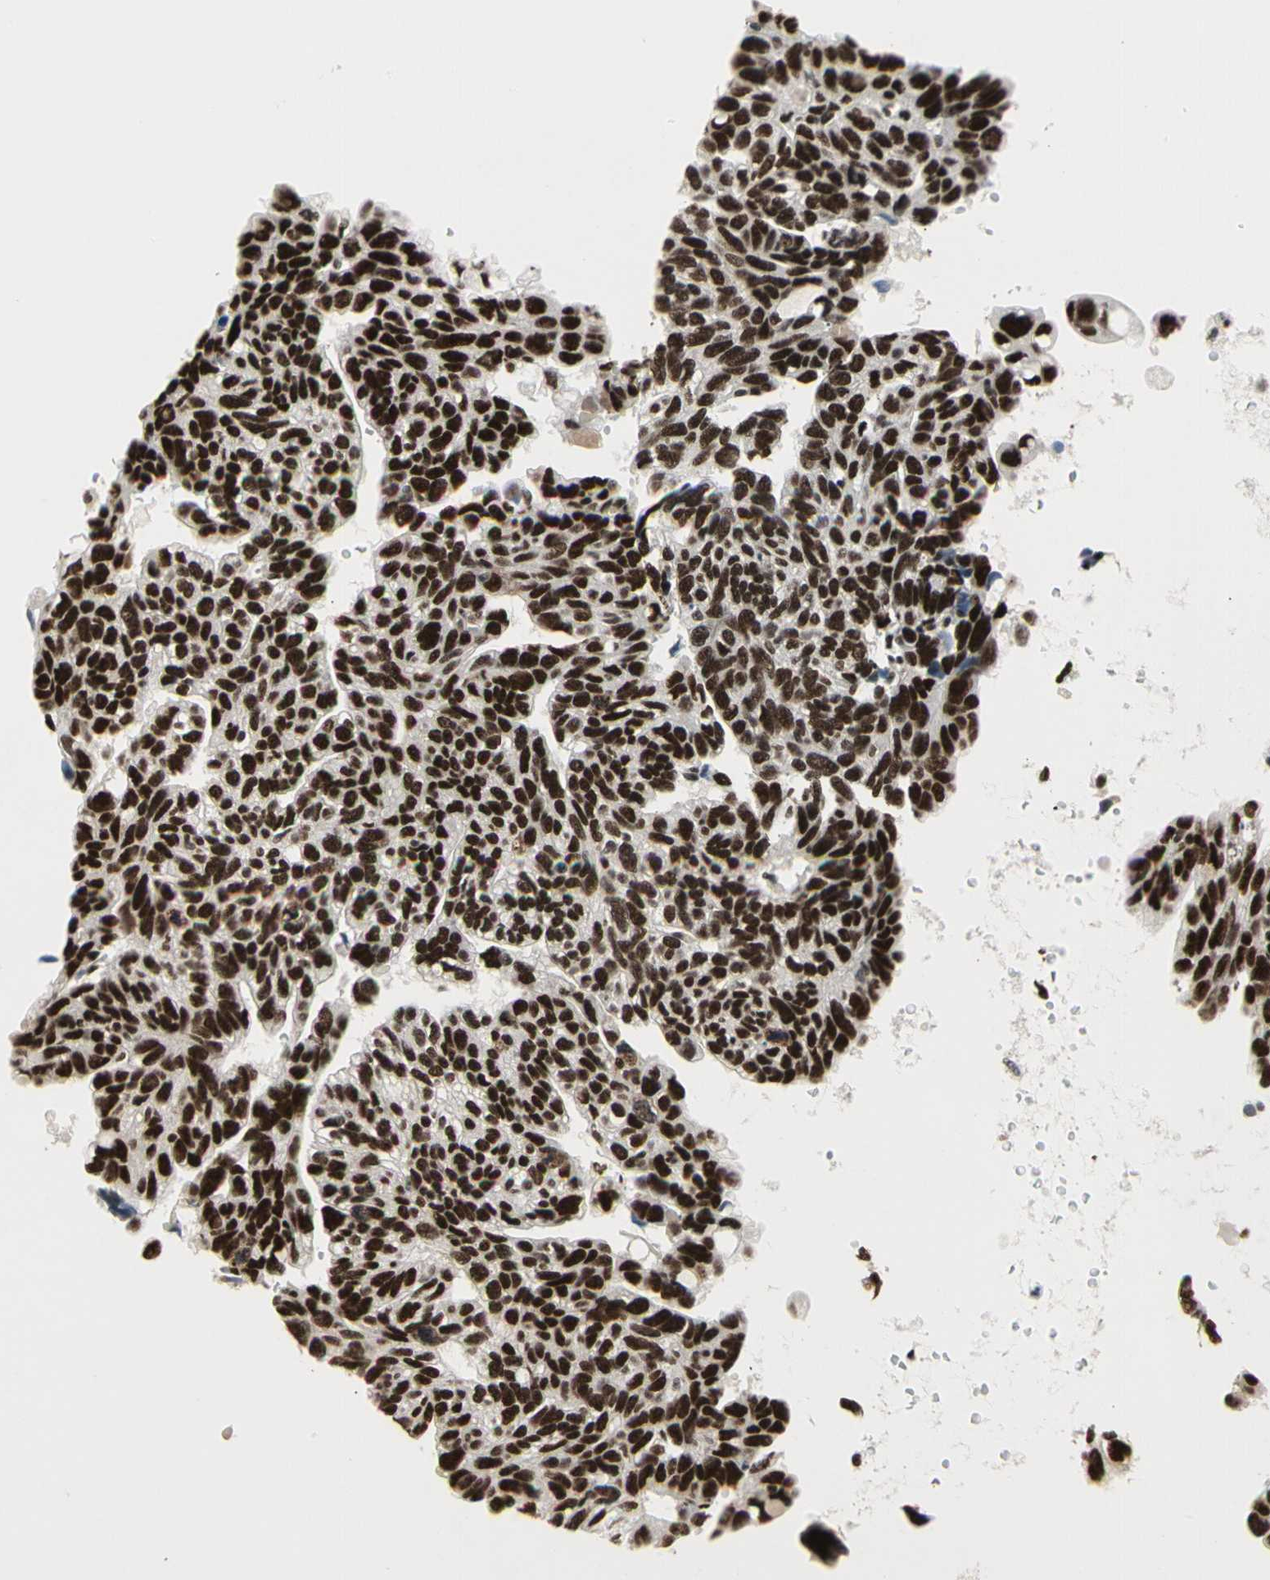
{"staining": {"intensity": "strong", "quantity": ">75%", "location": "nuclear"}, "tissue": "ovarian cancer", "cell_type": "Tumor cells", "image_type": "cancer", "snomed": [{"axis": "morphology", "description": "Cystadenocarcinoma, serous, NOS"}, {"axis": "topography", "description": "Ovary"}], "caption": "Tumor cells show strong nuclear positivity in about >75% of cells in ovarian serous cystadenocarcinoma.", "gene": "SRSF11", "patient": {"sex": "female", "age": 79}}